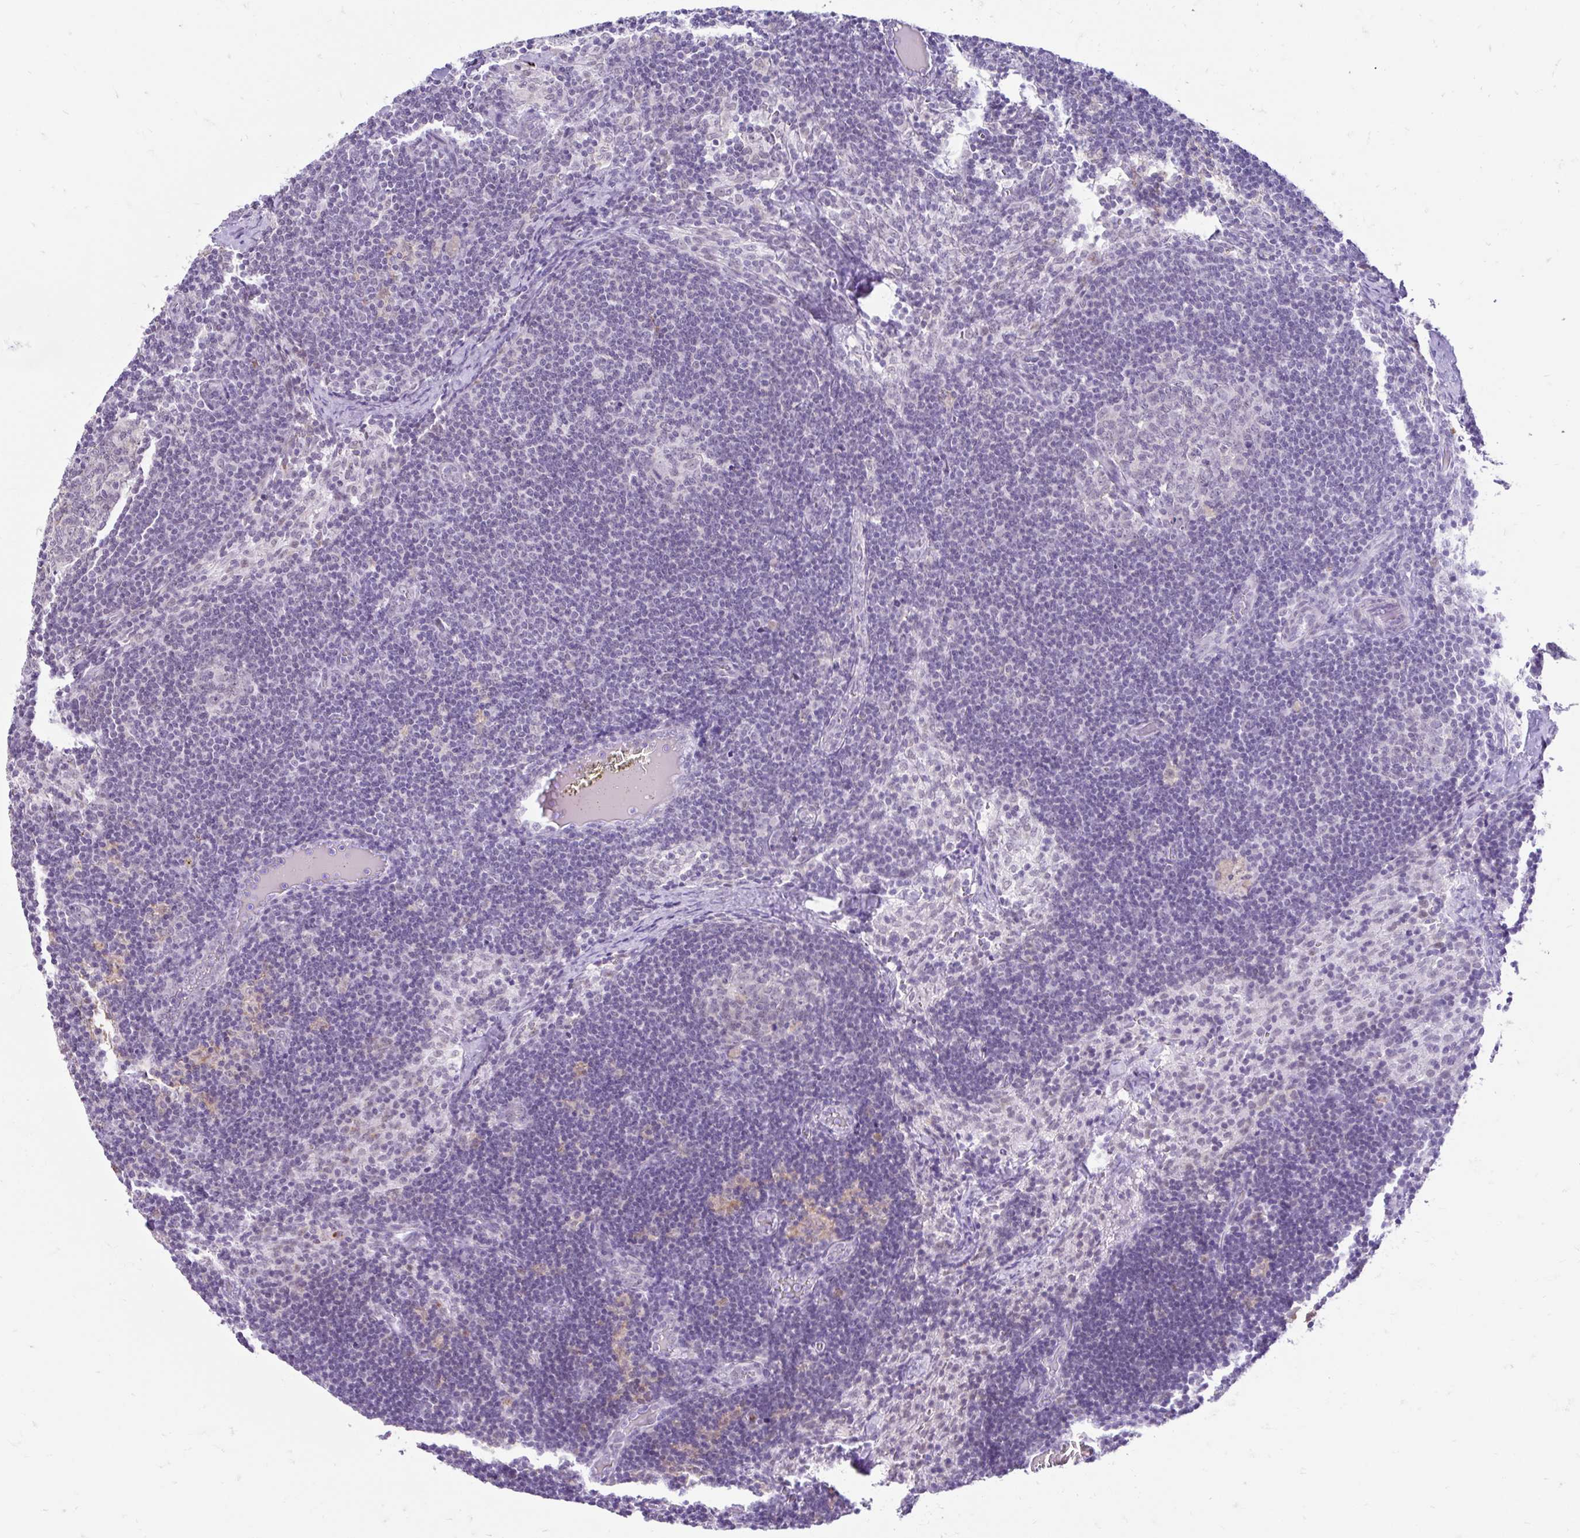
{"staining": {"intensity": "negative", "quantity": "none", "location": "none"}, "tissue": "lymph node", "cell_type": "Germinal center cells", "image_type": "normal", "snomed": [{"axis": "morphology", "description": "Normal tissue, NOS"}, {"axis": "topography", "description": "Lymph node"}], "caption": "Benign lymph node was stained to show a protein in brown. There is no significant staining in germinal center cells. (Brightfield microscopy of DAB (3,3'-diaminobenzidine) immunohistochemistry at high magnification).", "gene": "DCAF17", "patient": {"sex": "female", "age": 31}}